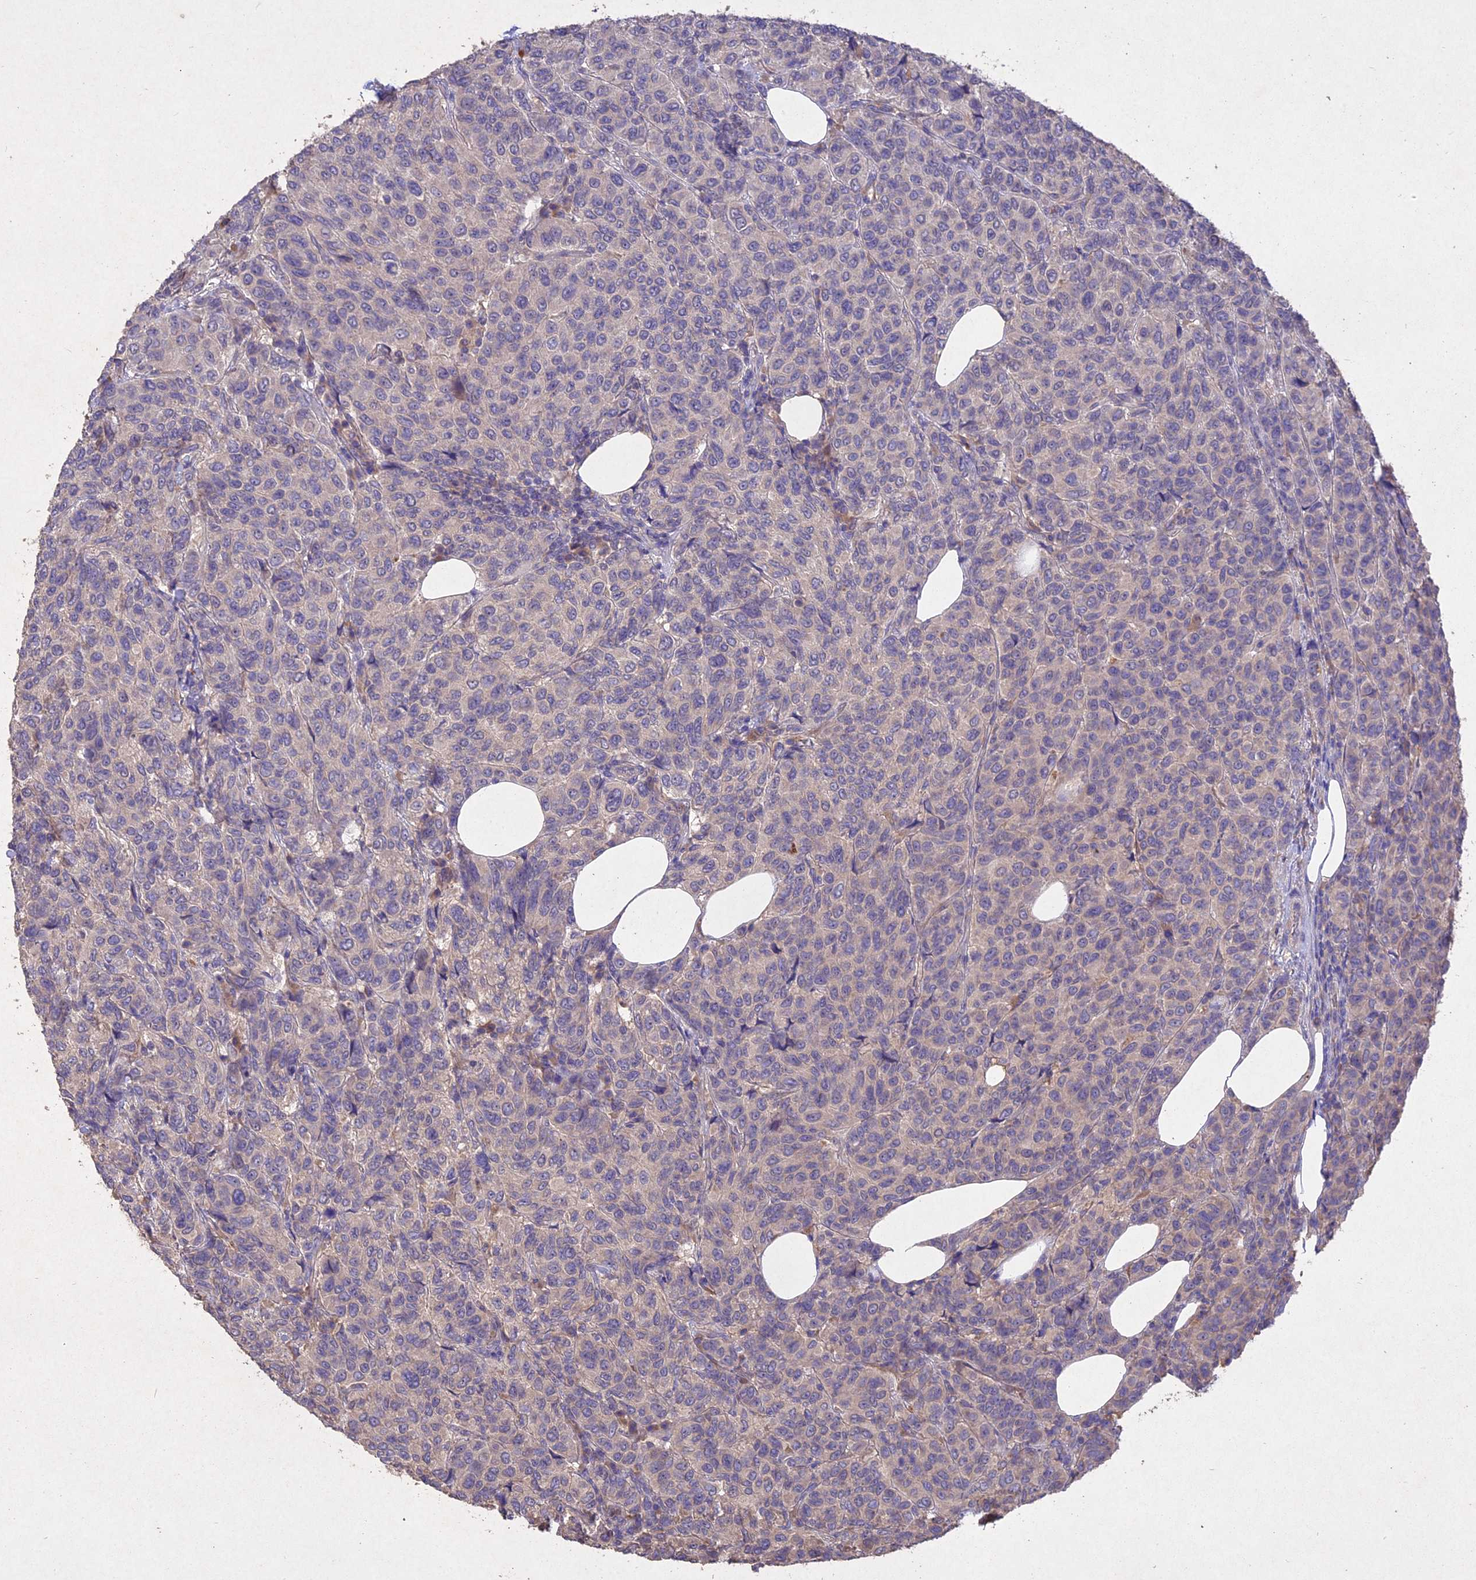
{"staining": {"intensity": "negative", "quantity": "none", "location": "none"}, "tissue": "breast cancer", "cell_type": "Tumor cells", "image_type": "cancer", "snomed": [{"axis": "morphology", "description": "Duct carcinoma"}, {"axis": "topography", "description": "Breast"}], "caption": "The image displays no staining of tumor cells in breast cancer (infiltrating ductal carcinoma).", "gene": "SLC26A4", "patient": {"sex": "female", "age": 55}}